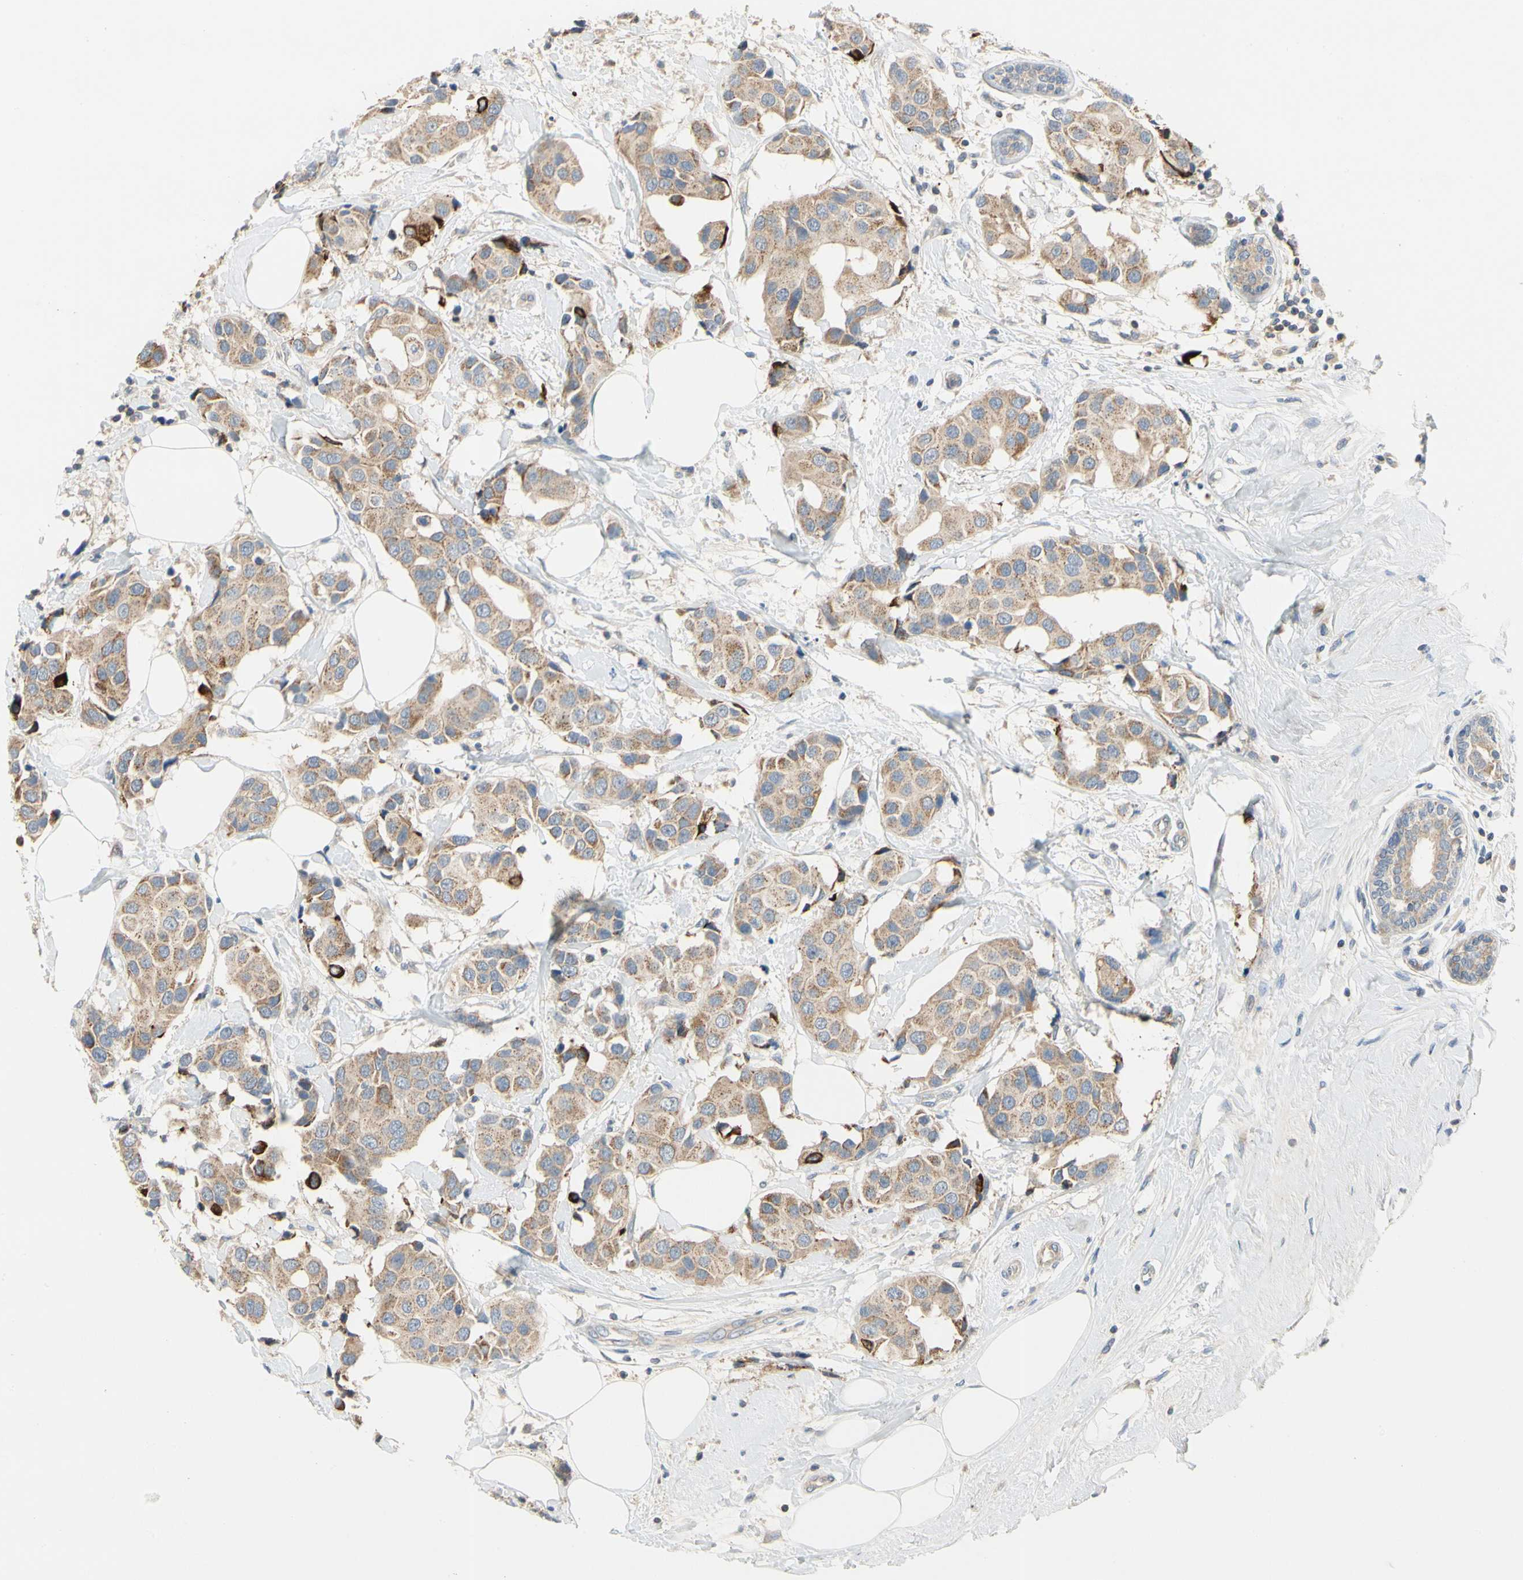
{"staining": {"intensity": "moderate", "quantity": ">75%", "location": "cytoplasmic/membranous"}, "tissue": "breast cancer", "cell_type": "Tumor cells", "image_type": "cancer", "snomed": [{"axis": "morphology", "description": "Normal tissue, NOS"}, {"axis": "morphology", "description": "Duct carcinoma"}, {"axis": "topography", "description": "Breast"}], "caption": "Breast cancer was stained to show a protein in brown. There is medium levels of moderate cytoplasmic/membranous positivity in approximately >75% of tumor cells. (DAB (3,3'-diaminobenzidine) = brown stain, brightfield microscopy at high magnification).", "gene": "KLHDC8B", "patient": {"sex": "female", "age": 39}}